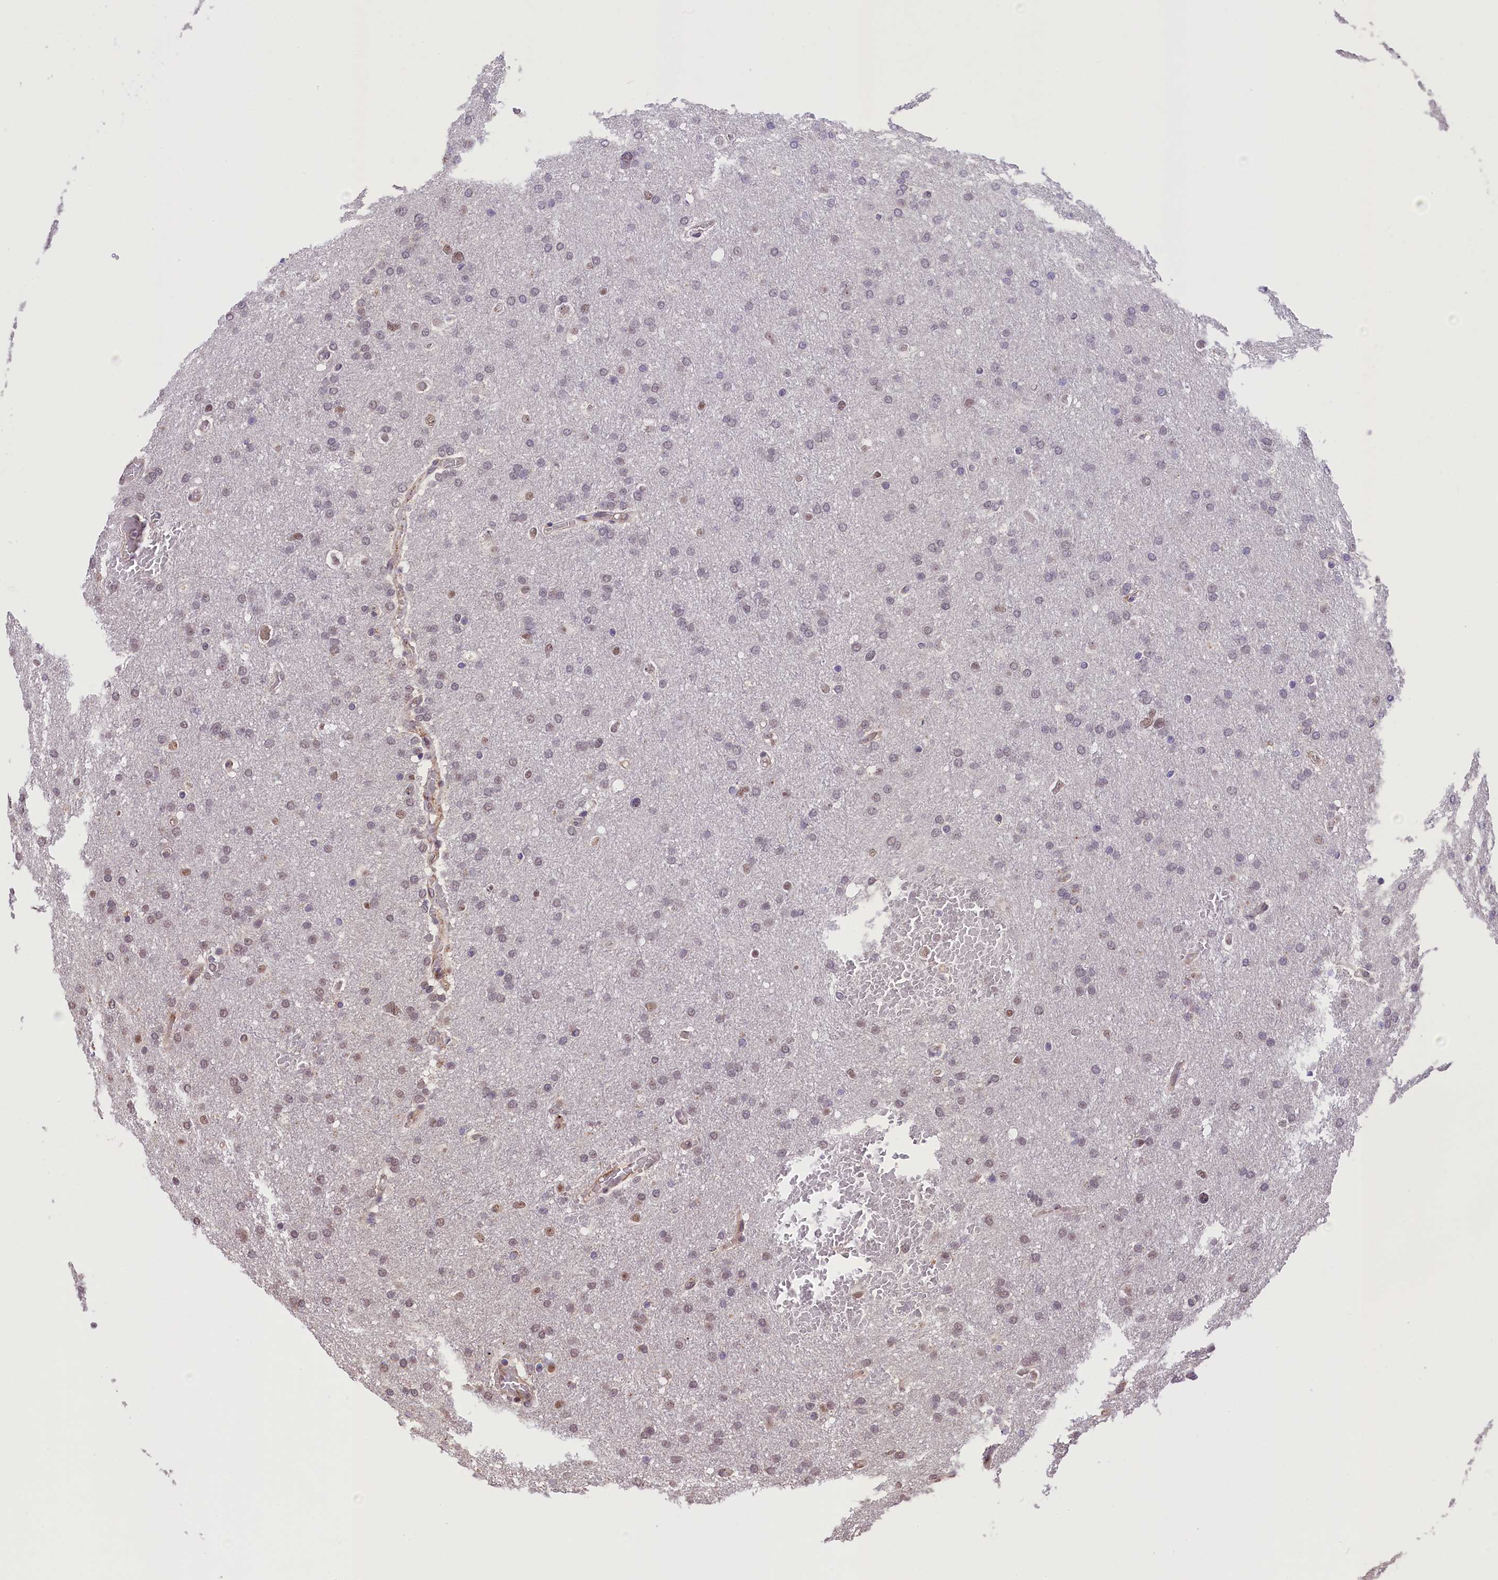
{"staining": {"intensity": "weak", "quantity": "<25%", "location": "nuclear"}, "tissue": "glioma", "cell_type": "Tumor cells", "image_type": "cancer", "snomed": [{"axis": "morphology", "description": "Glioma, malignant, High grade"}, {"axis": "topography", "description": "Cerebral cortex"}], "caption": "Immunohistochemistry of glioma exhibits no expression in tumor cells. The staining was performed using DAB (3,3'-diaminobenzidine) to visualize the protein expression in brown, while the nuclei were stained in blue with hematoxylin (Magnification: 20x).", "gene": "MRPL54", "patient": {"sex": "female", "age": 36}}